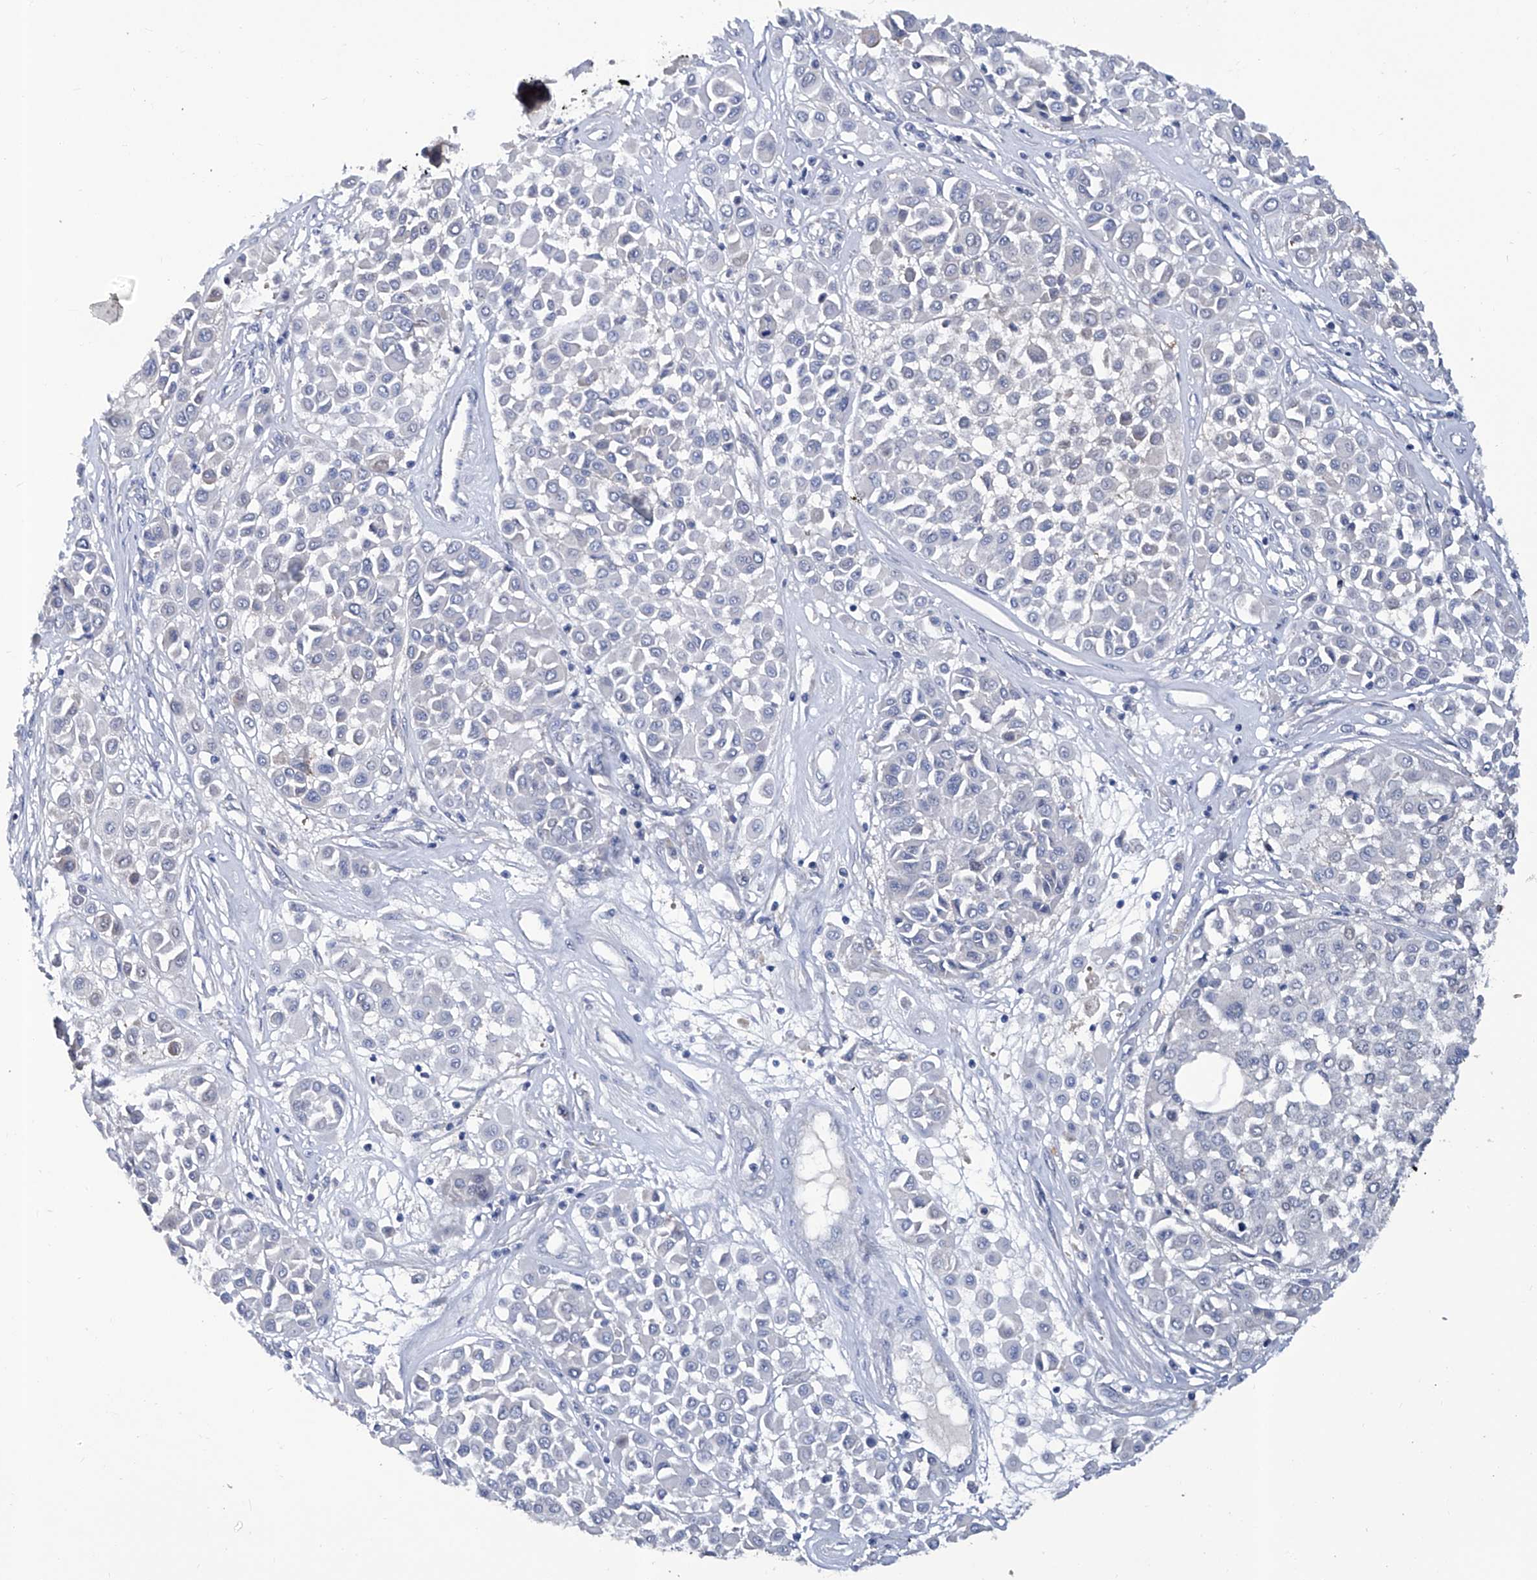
{"staining": {"intensity": "negative", "quantity": "none", "location": "none"}, "tissue": "melanoma", "cell_type": "Tumor cells", "image_type": "cancer", "snomed": [{"axis": "morphology", "description": "Malignant melanoma, Metastatic site"}, {"axis": "topography", "description": "Soft tissue"}], "caption": "This photomicrograph is of malignant melanoma (metastatic site) stained with immunohistochemistry (IHC) to label a protein in brown with the nuclei are counter-stained blue. There is no expression in tumor cells.", "gene": "KLHL17", "patient": {"sex": "male", "age": 41}}